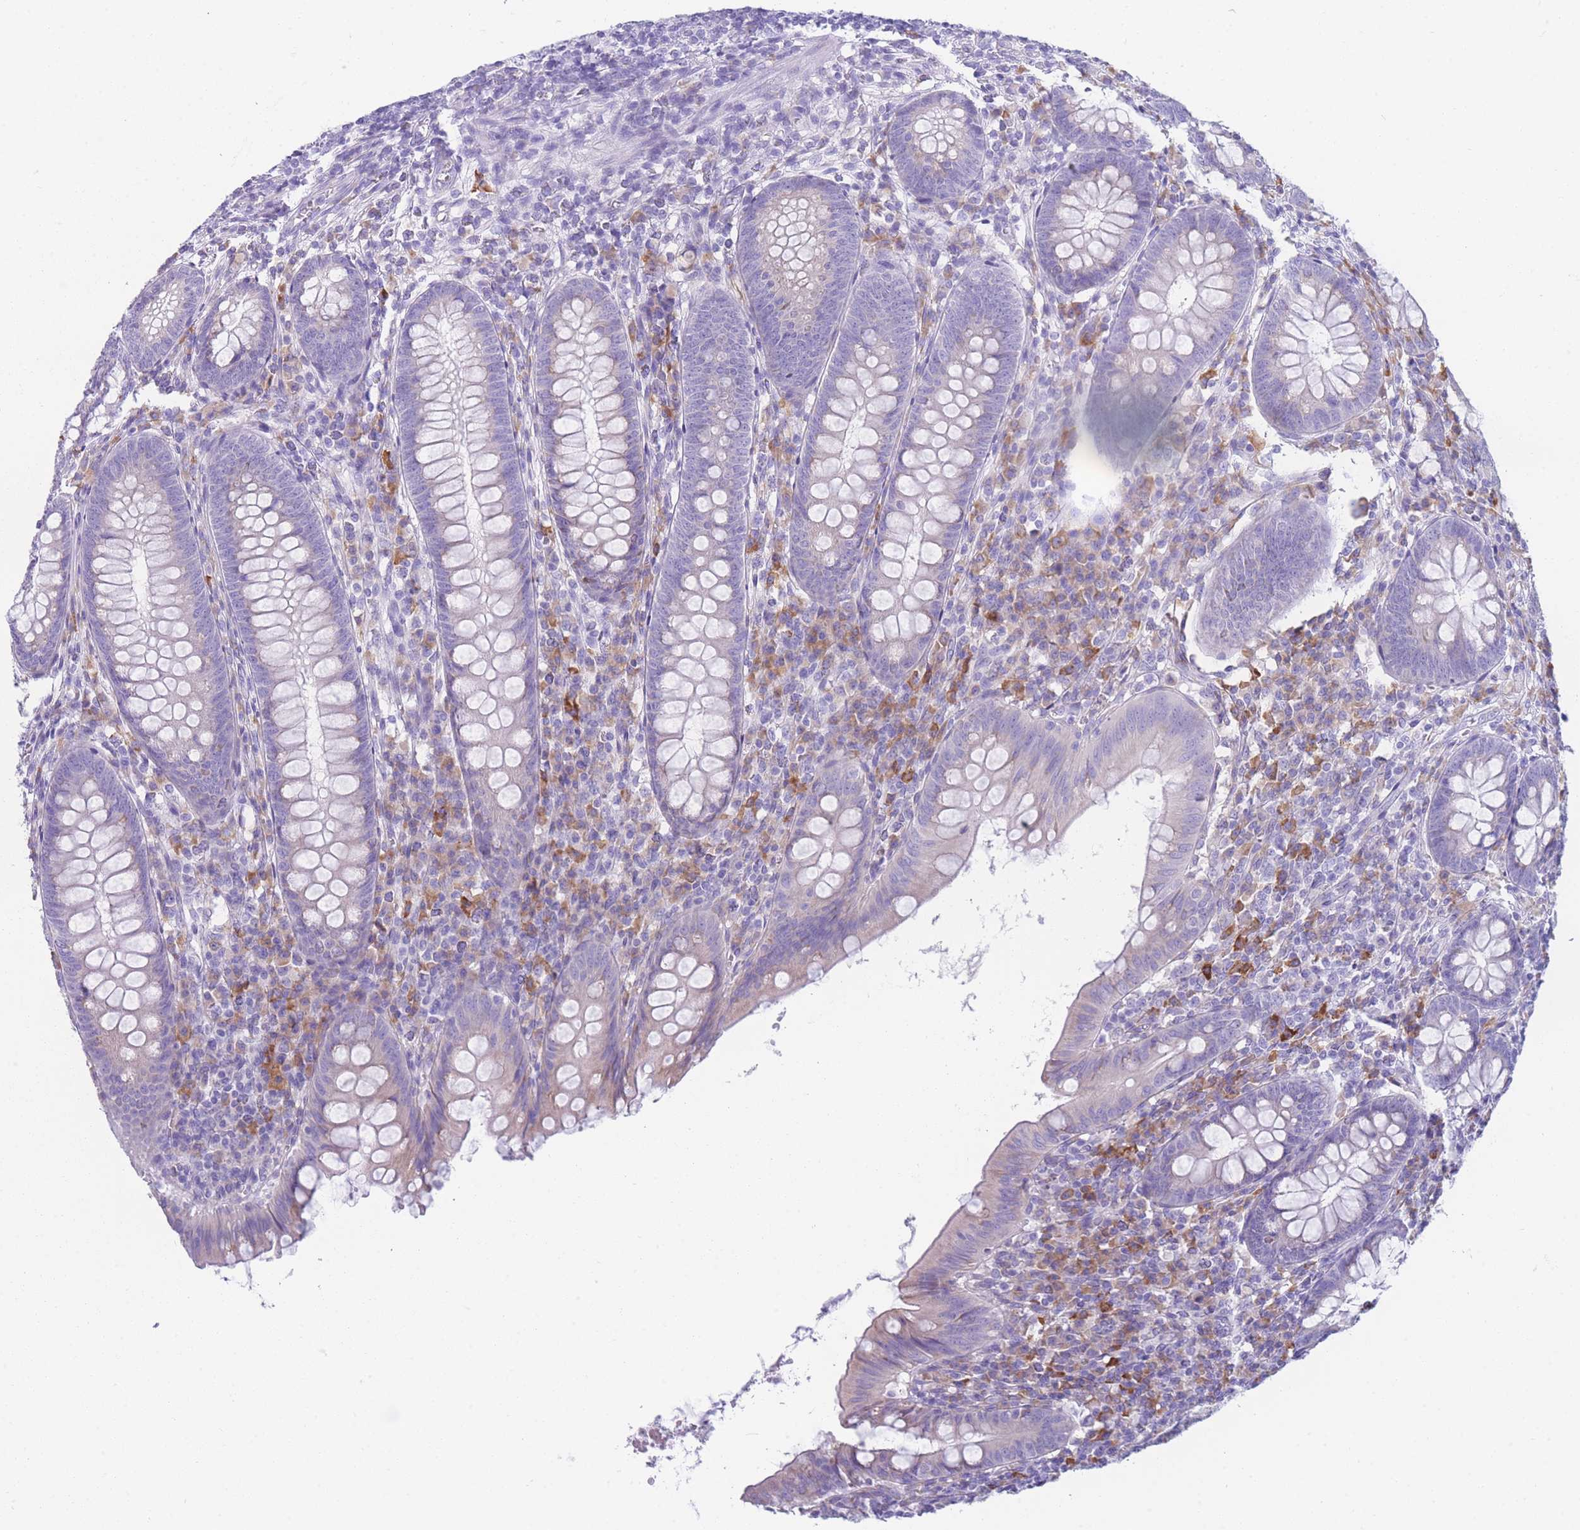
{"staining": {"intensity": "negative", "quantity": "none", "location": "none"}, "tissue": "appendix", "cell_type": "Glandular cells", "image_type": "normal", "snomed": [{"axis": "morphology", "description": "Normal tissue, NOS"}, {"axis": "topography", "description": "Appendix"}], "caption": "A micrograph of human appendix is negative for staining in glandular cells. (Brightfield microscopy of DAB IHC at high magnification).", "gene": "XKR8", "patient": {"sex": "male", "age": 56}}